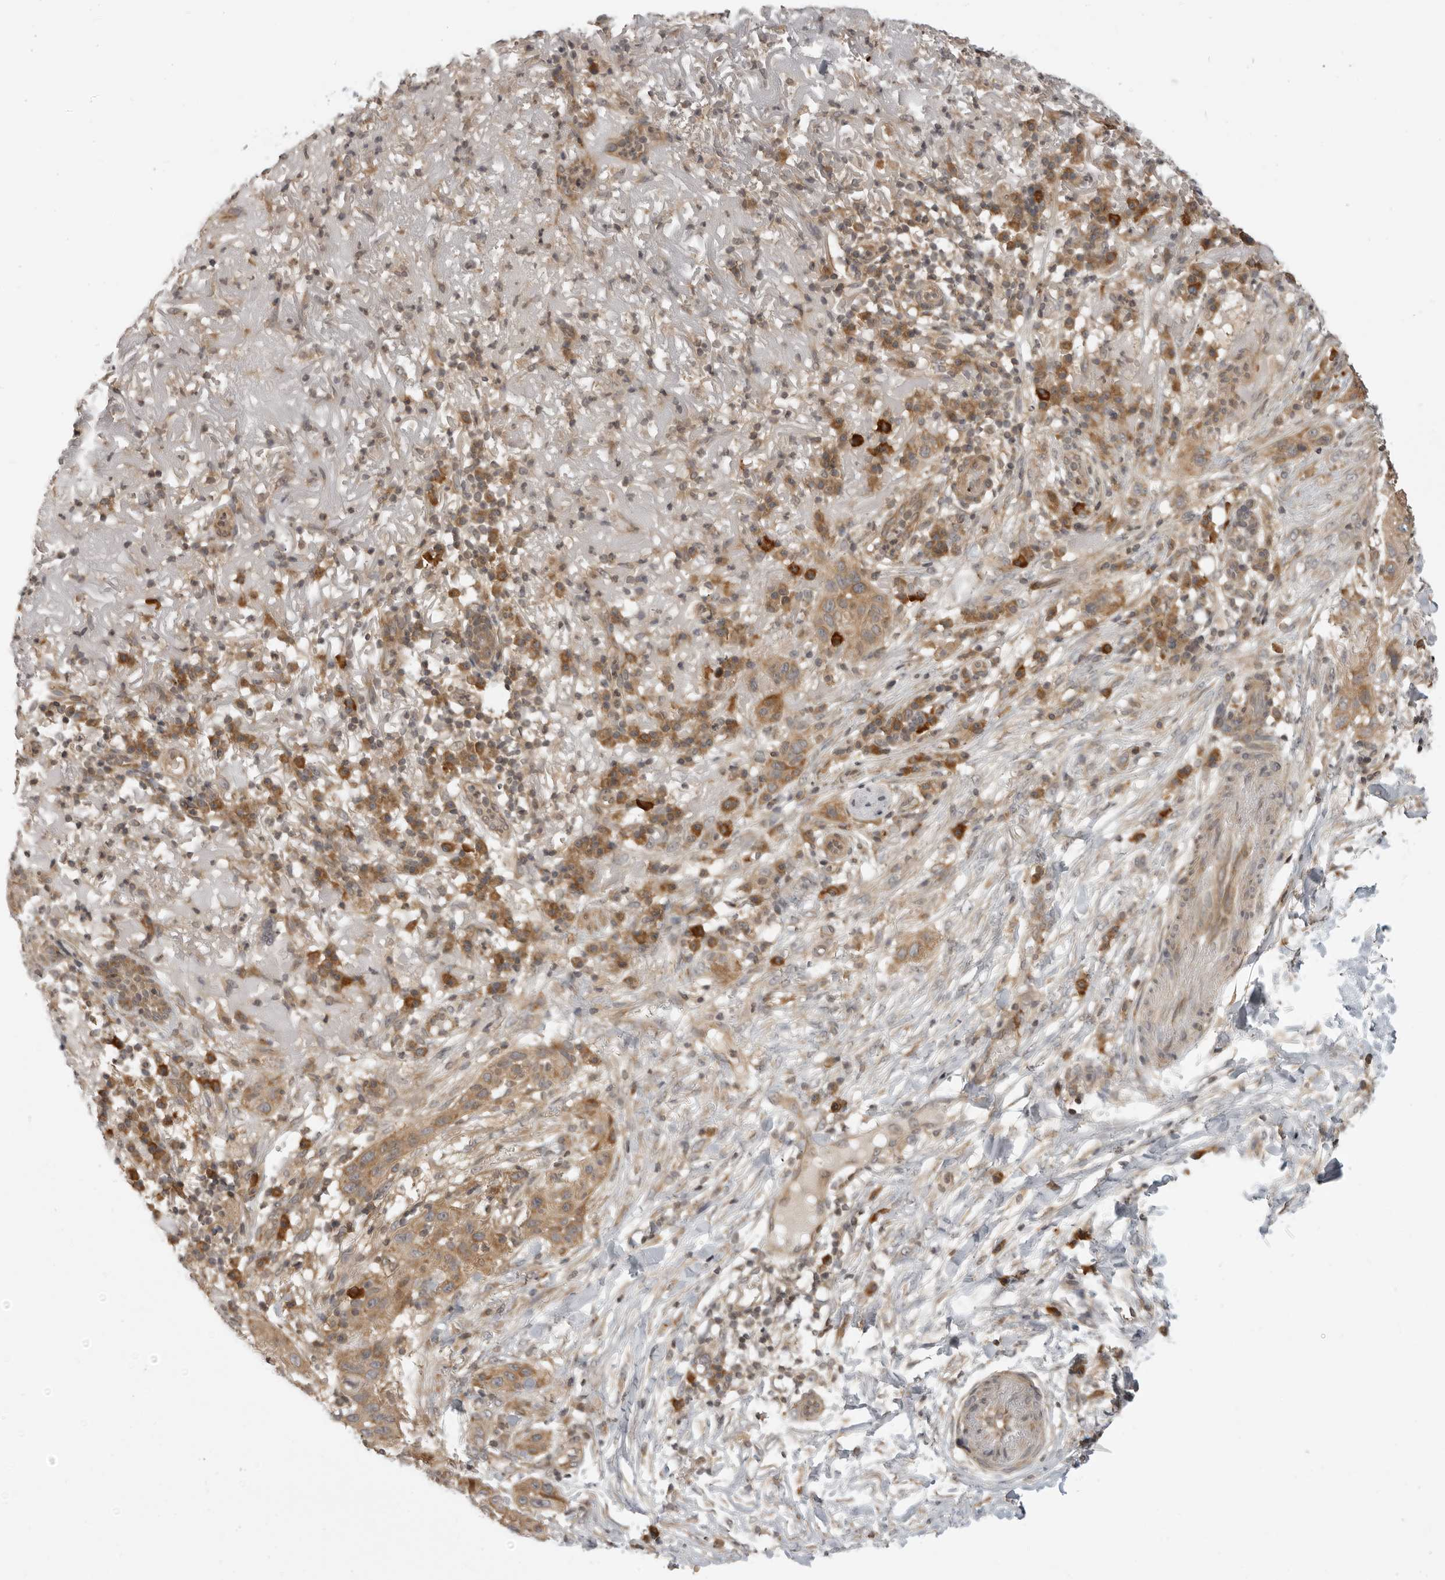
{"staining": {"intensity": "moderate", "quantity": ">75%", "location": "cytoplasmic/membranous"}, "tissue": "skin cancer", "cell_type": "Tumor cells", "image_type": "cancer", "snomed": [{"axis": "morphology", "description": "Normal tissue, NOS"}, {"axis": "morphology", "description": "Squamous cell carcinoma, NOS"}, {"axis": "topography", "description": "Skin"}], "caption": "IHC of skin cancer reveals medium levels of moderate cytoplasmic/membranous staining in approximately >75% of tumor cells.", "gene": "PRRC2A", "patient": {"sex": "female", "age": 96}}